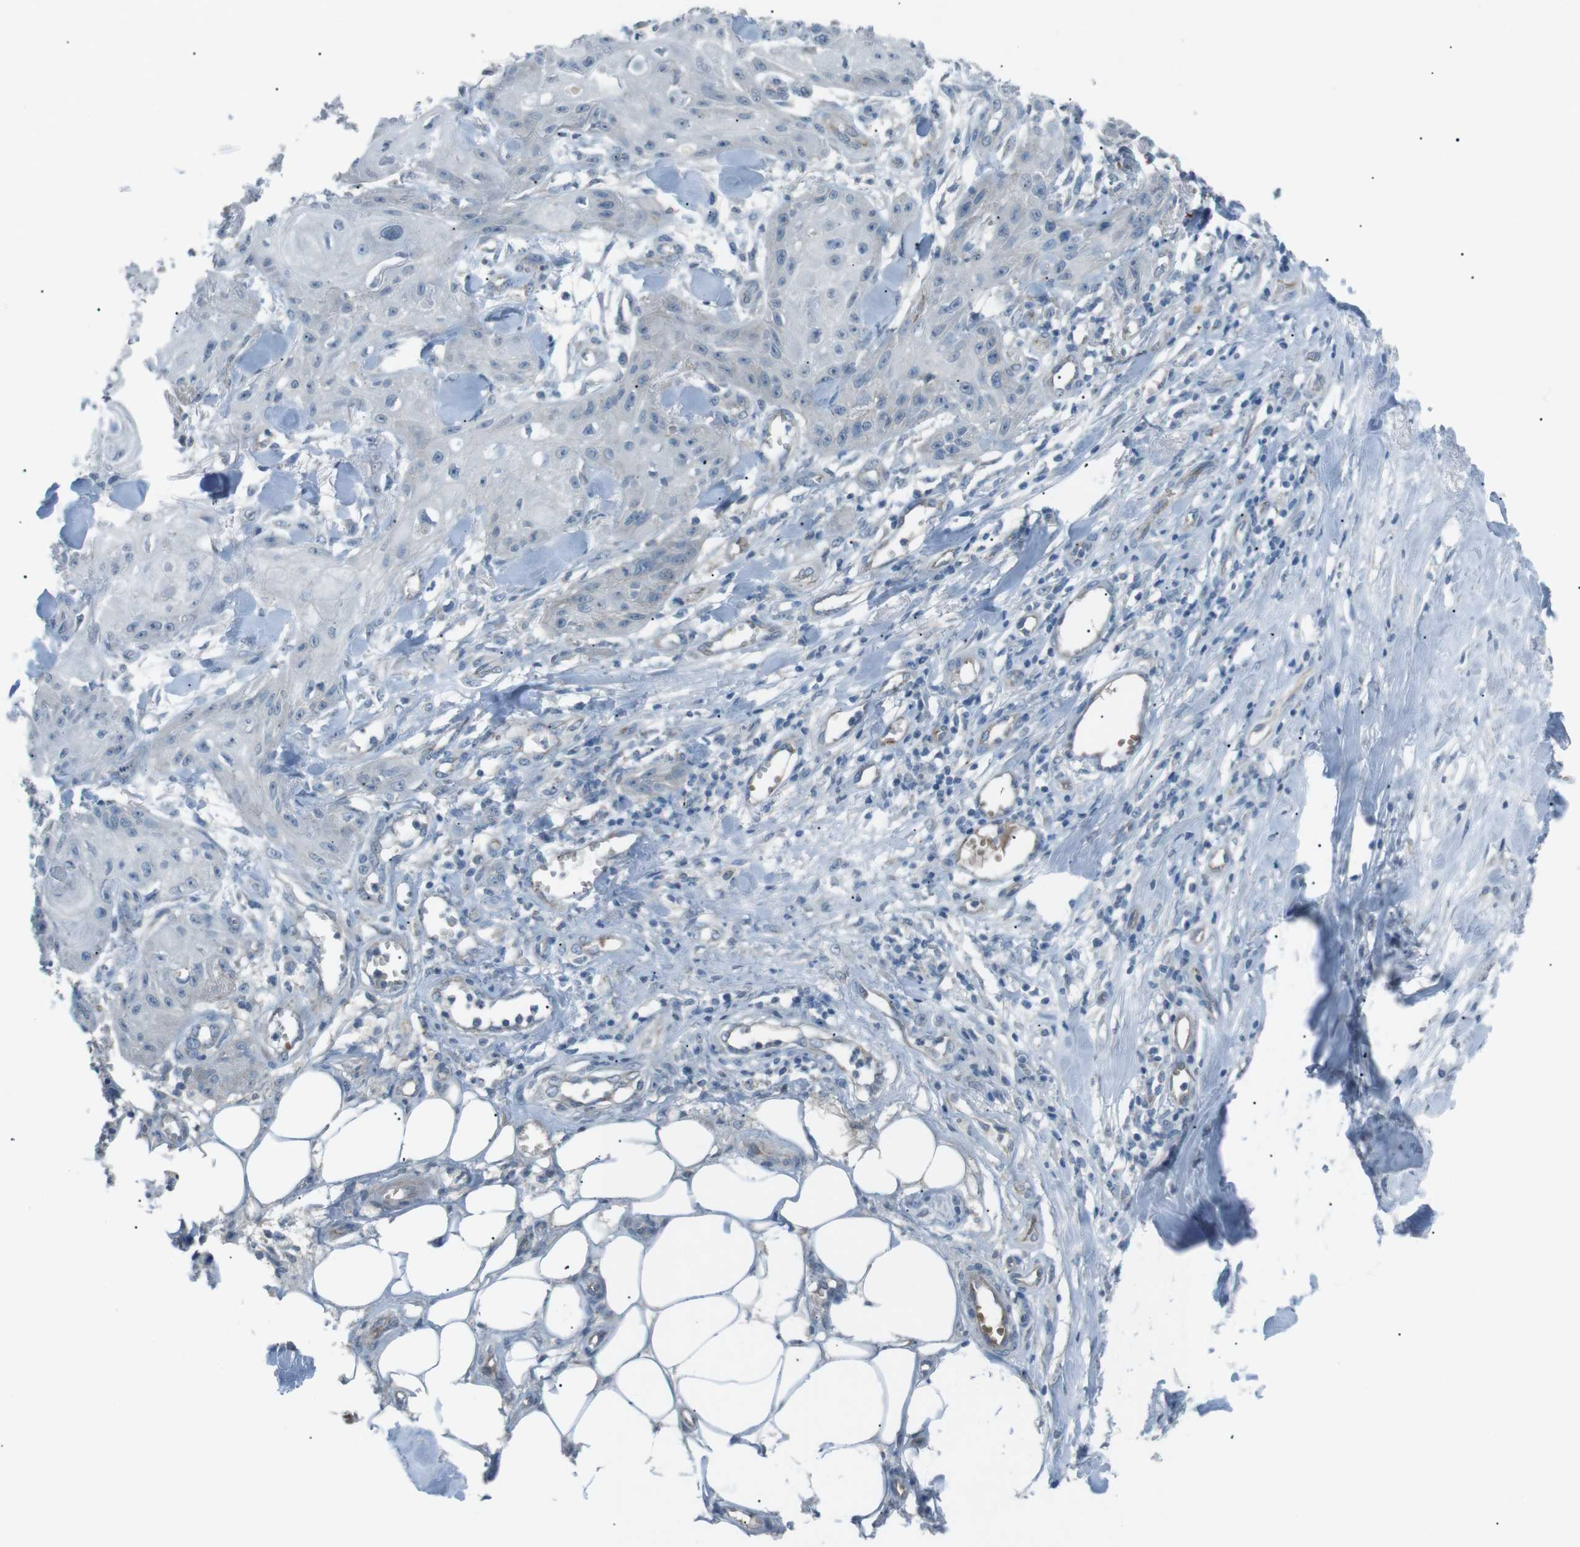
{"staining": {"intensity": "negative", "quantity": "none", "location": "none"}, "tissue": "skin cancer", "cell_type": "Tumor cells", "image_type": "cancer", "snomed": [{"axis": "morphology", "description": "Squamous cell carcinoma, NOS"}, {"axis": "topography", "description": "Skin"}], "caption": "Immunohistochemistry of skin cancer (squamous cell carcinoma) displays no expression in tumor cells. Nuclei are stained in blue.", "gene": "SPTA1", "patient": {"sex": "male", "age": 74}}